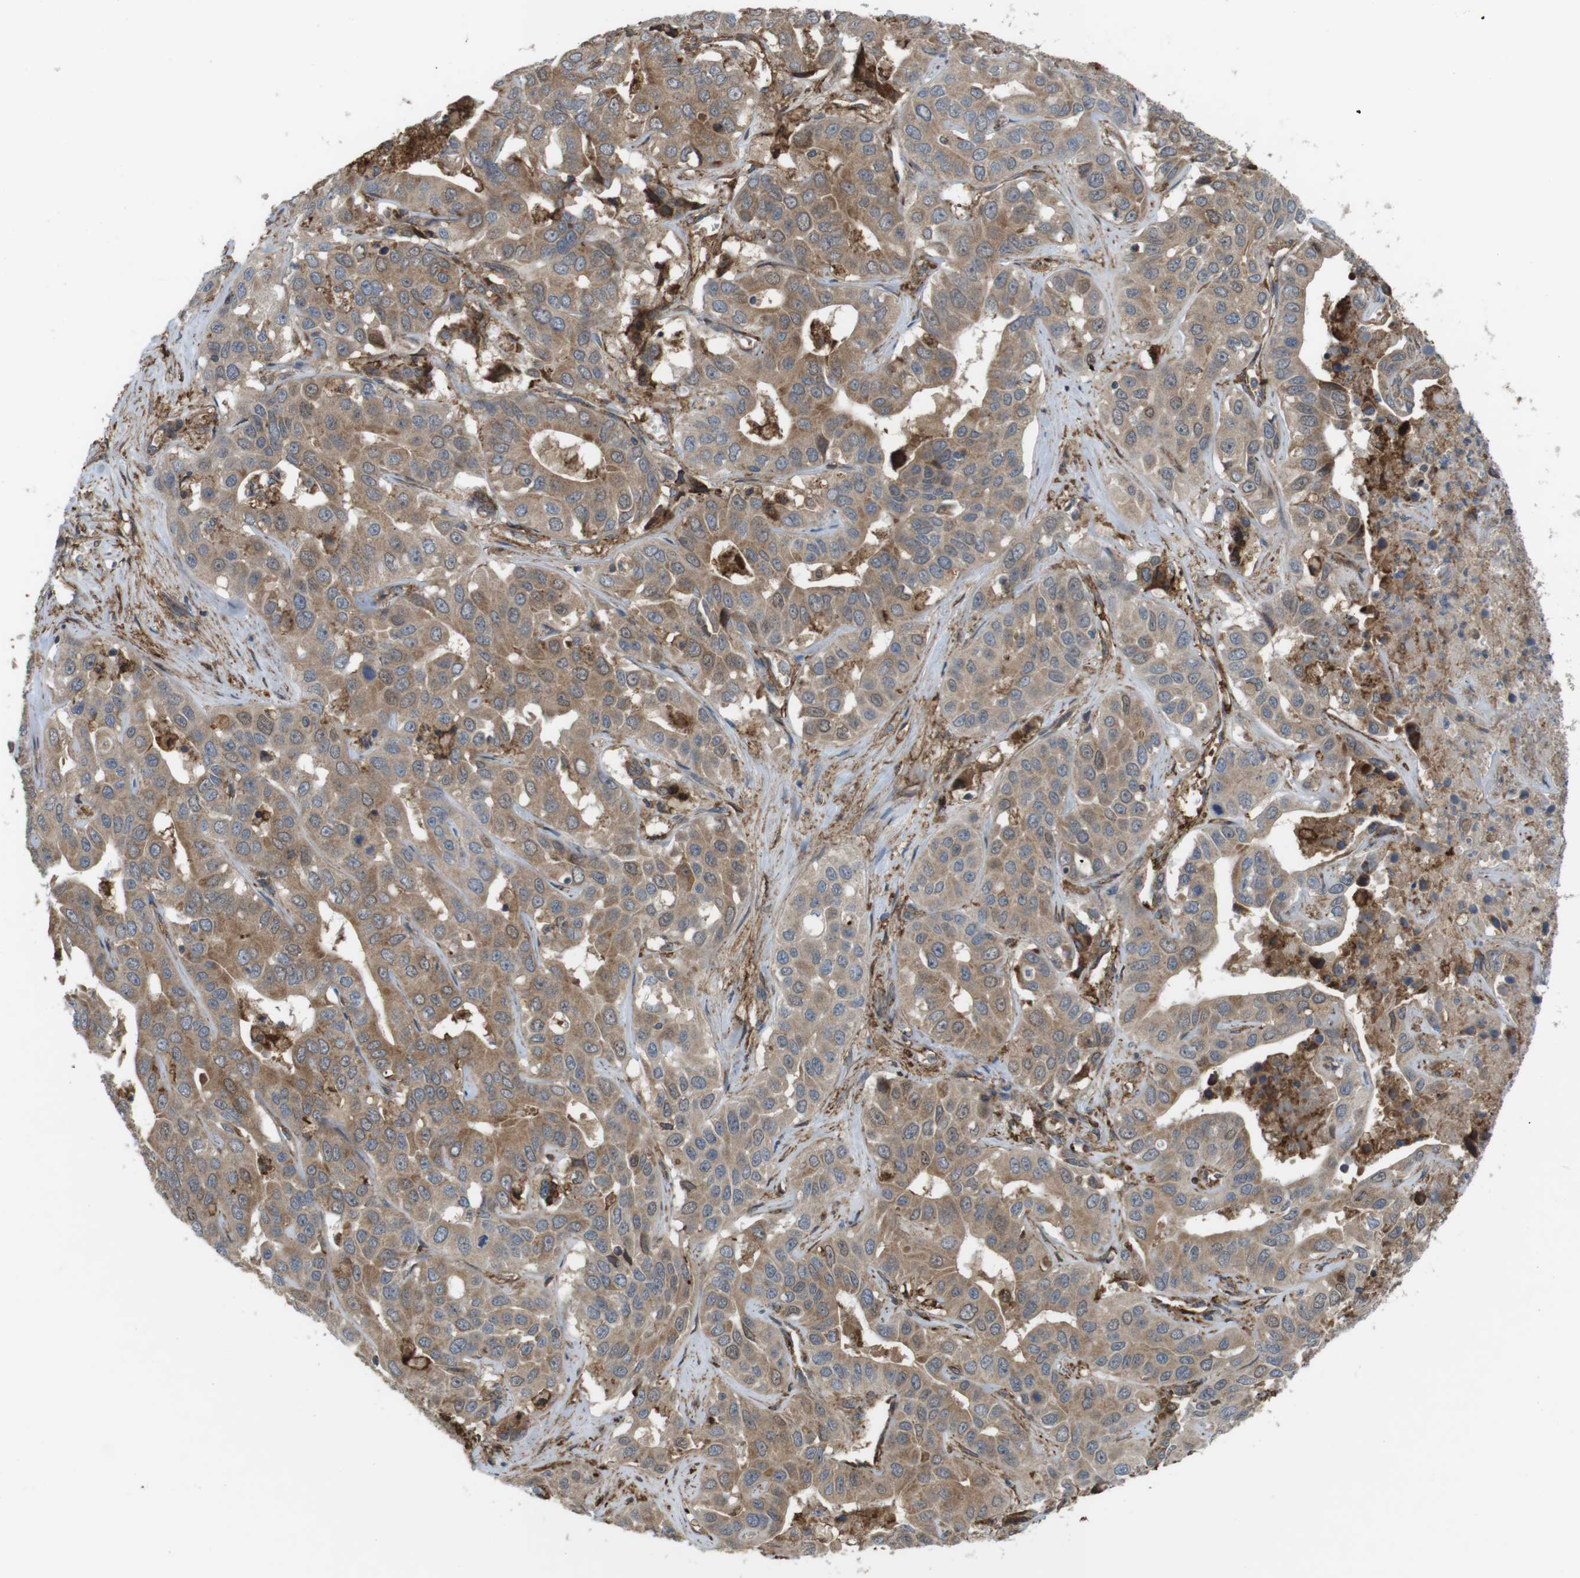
{"staining": {"intensity": "moderate", "quantity": ">75%", "location": "cytoplasmic/membranous"}, "tissue": "liver cancer", "cell_type": "Tumor cells", "image_type": "cancer", "snomed": [{"axis": "morphology", "description": "Cholangiocarcinoma"}, {"axis": "topography", "description": "Liver"}], "caption": "Immunohistochemistry staining of liver cancer (cholangiocarcinoma), which exhibits medium levels of moderate cytoplasmic/membranous positivity in approximately >75% of tumor cells indicating moderate cytoplasmic/membranous protein staining. The staining was performed using DAB (brown) for protein detection and nuclei were counterstained in hematoxylin (blue).", "gene": "DDAH2", "patient": {"sex": "female", "age": 52}}